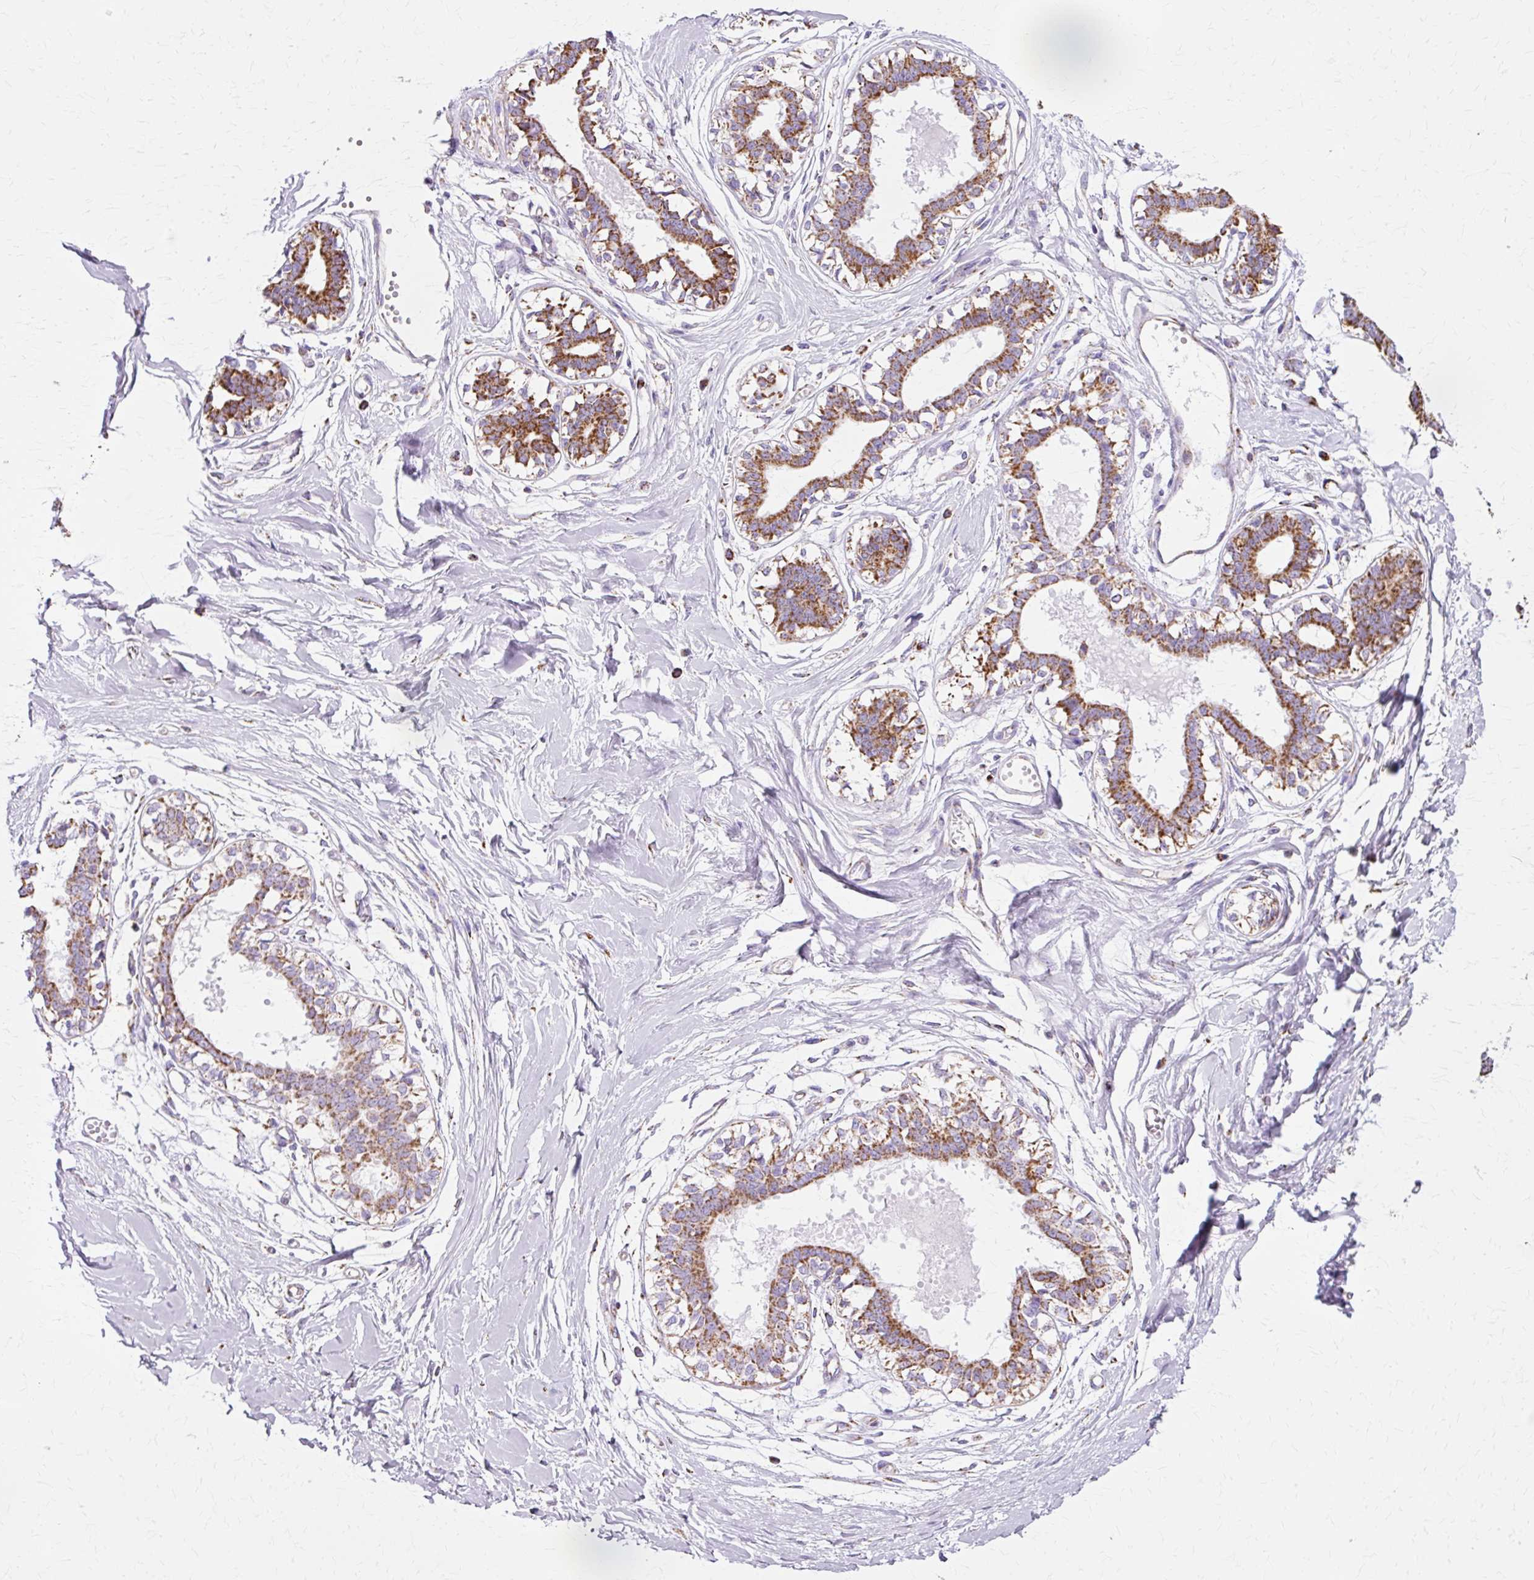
{"staining": {"intensity": "negative", "quantity": "none", "location": "none"}, "tissue": "breast", "cell_type": "Adipocytes", "image_type": "normal", "snomed": [{"axis": "morphology", "description": "Normal tissue, NOS"}, {"axis": "topography", "description": "Breast"}], "caption": "A high-resolution image shows immunohistochemistry (IHC) staining of normal breast, which demonstrates no significant staining in adipocytes.", "gene": "ATP5PO", "patient": {"sex": "female", "age": 45}}